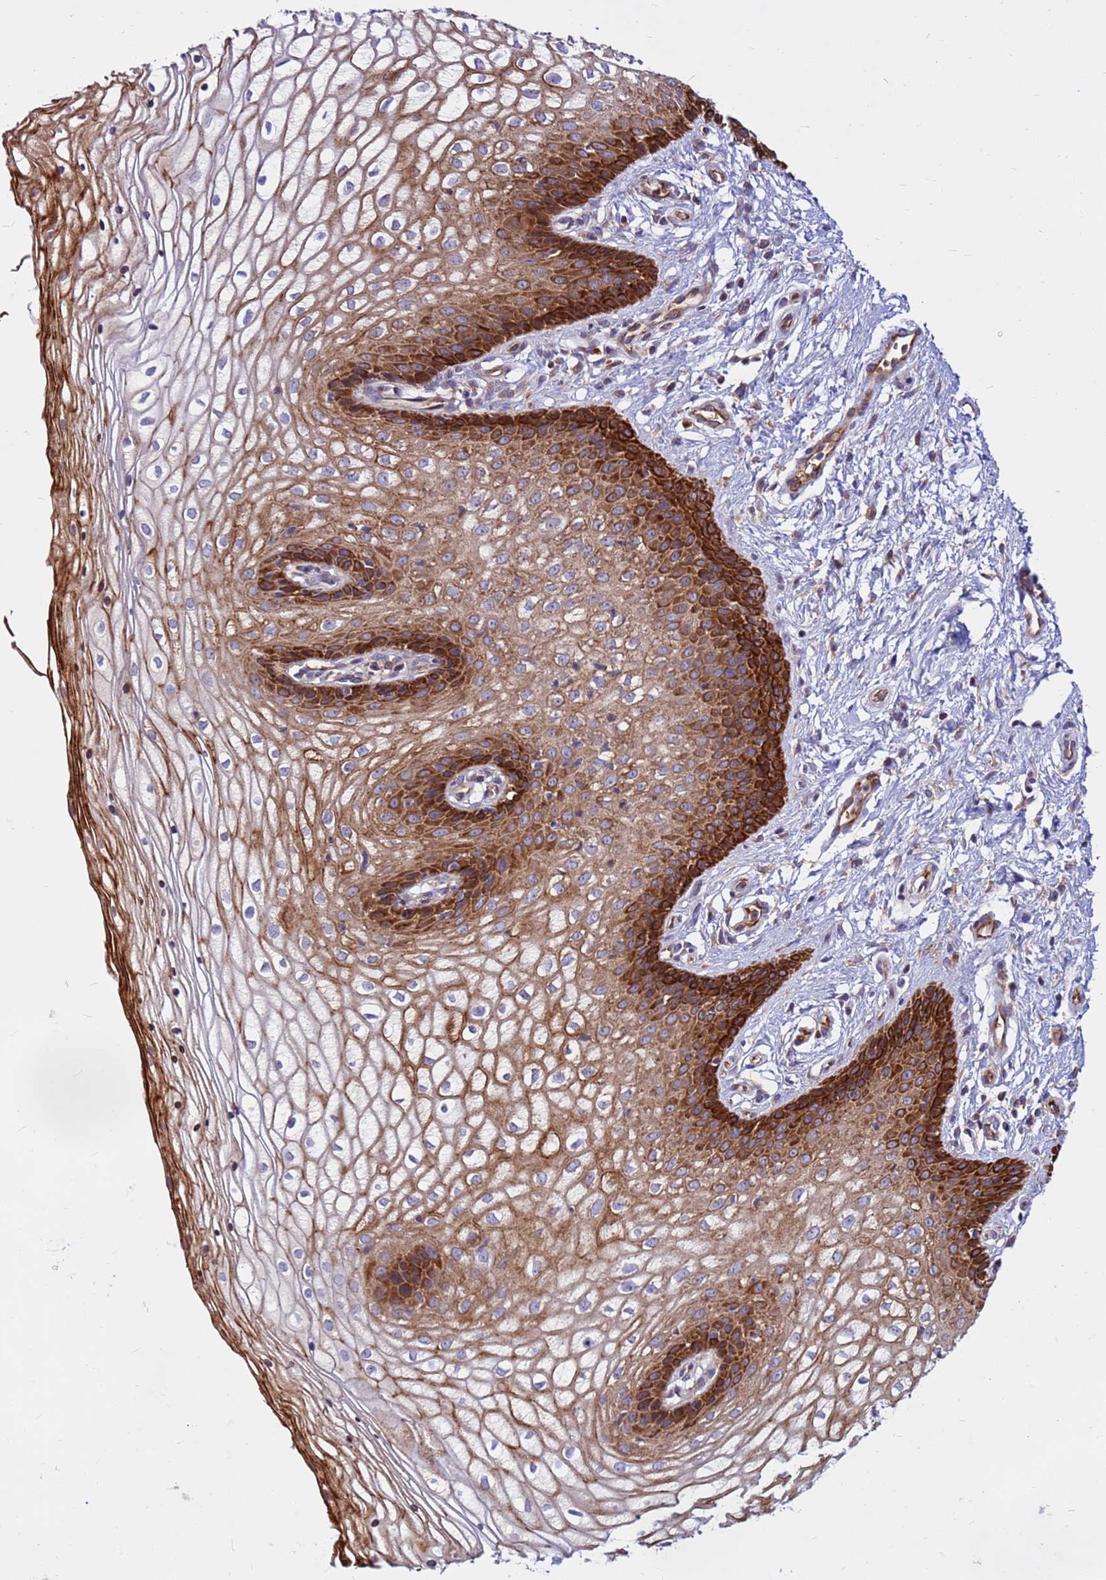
{"staining": {"intensity": "strong", "quantity": ">75%", "location": "cytoplasmic/membranous"}, "tissue": "vagina", "cell_type": "Squamous epithelial cells", "image_type": "normal", "snomed": [{"axis": "morphology", "description": "Normal tissue, NOS"}, {"axis": "topography", "description": "Vagina"}], "caption": "Immunohistochemical staining of unremarkable human vagina shows >75% levels of strong cytoplasmic/membranous protein positivity in approximately >75% of squamous epithelial cells.", "gene": "ZNF669", "patient": {"sex": "female", "age": 34}}